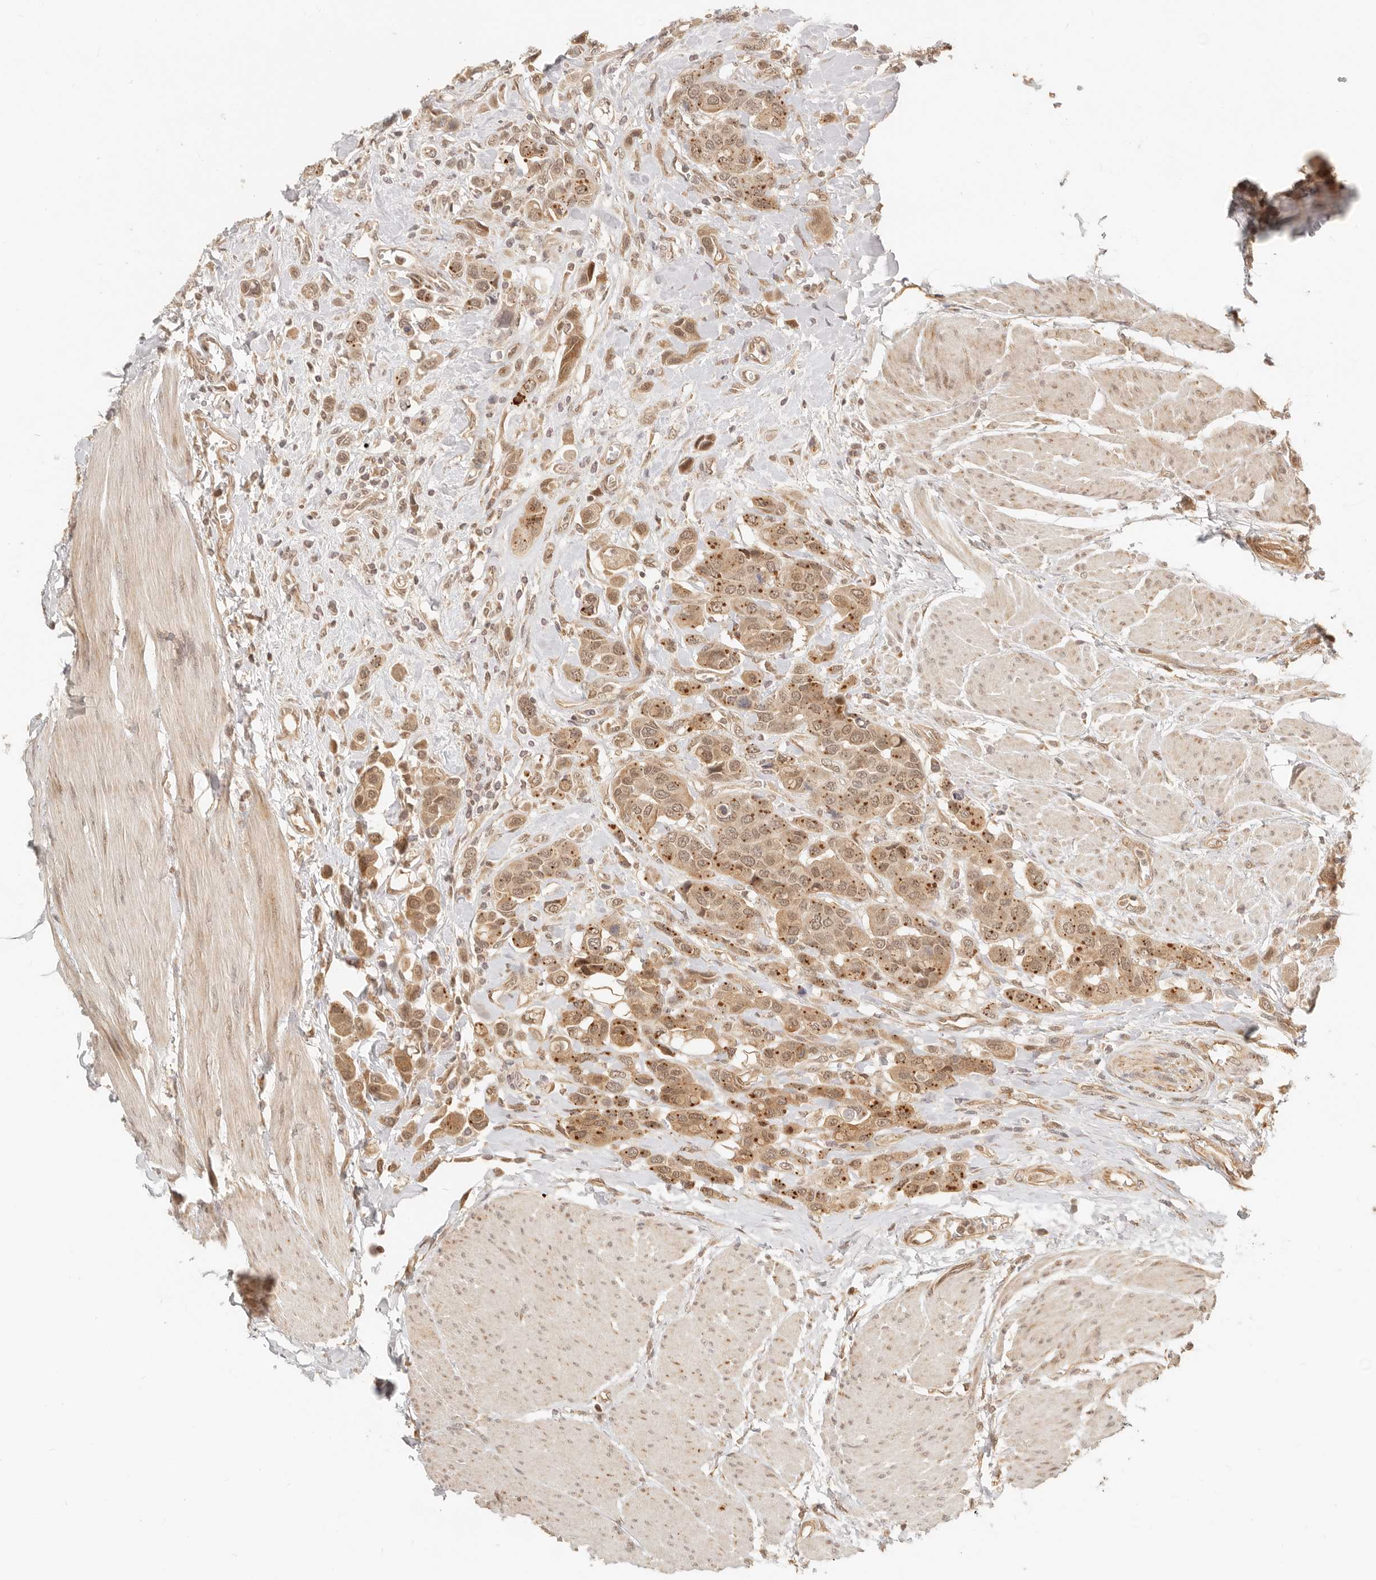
{"staining": {"intensity": "moderate", "quantity": ">75%", "location": "cytoplasmic/membranous,nuclear"}, "tissue": "urothelial cancer", "cell_type": "Tumor cells", "image_type": "cancer", "snomed": [{"axis": "morphology", "description": "Urothelial carcinoma, High grade"}, {"axis": "topography", "description": "Urinary bladder"}], "caption": "A histopathology image of urothelial cancer stained for a protein reveals moderate cytoplasmic/membranous and nuclear brown staining in tumor cells.", "gene": "BAALC", "patient": {"sex": "male", "age": 50}}